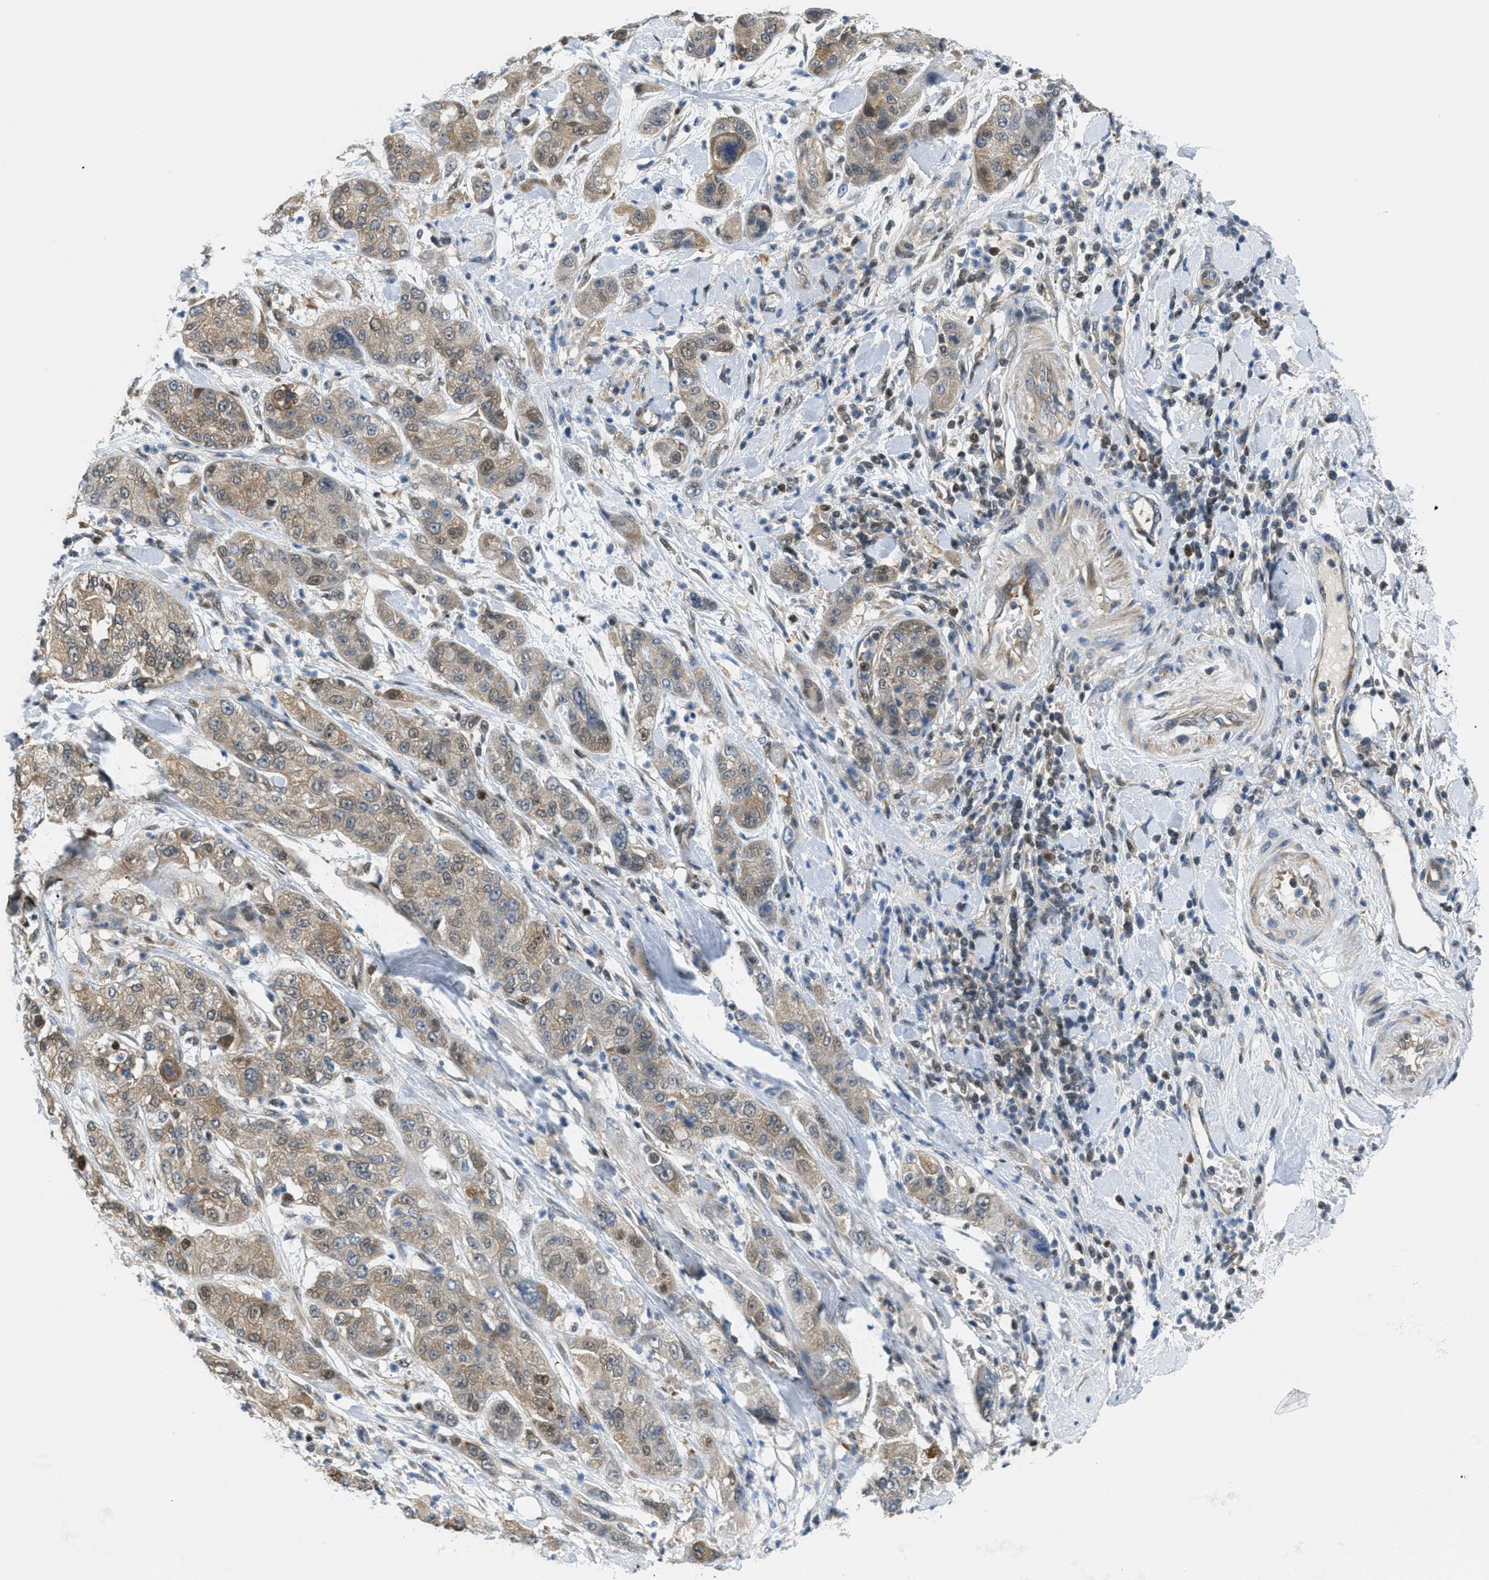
{"staining": {"intensity": "weak", "quantity": ">75%", "location": "cytoplasmic/membranous"}, "tissue": "pancreatic cancer", "cell_type": "Tumor cells", "image_type": "cancer", "snomed": [{"axis": "morphology", "description": "Adenocarcinoma, NOS"}, {"axis": "topography", "description": "Pancreas"}], "caption": "Immunohistochemistry (IHC) image of neoplastic tissue: human pancreatic cancer stained using immunohistochemistry shows low levels of weak protein expression localized specifically in the cytoplasmic/membranous of tumor cells, appearing as a cytoplasmic/membranous brown color.", "gene": "PIP5K1C", "patient": {"sex": "female", "age": 78}}